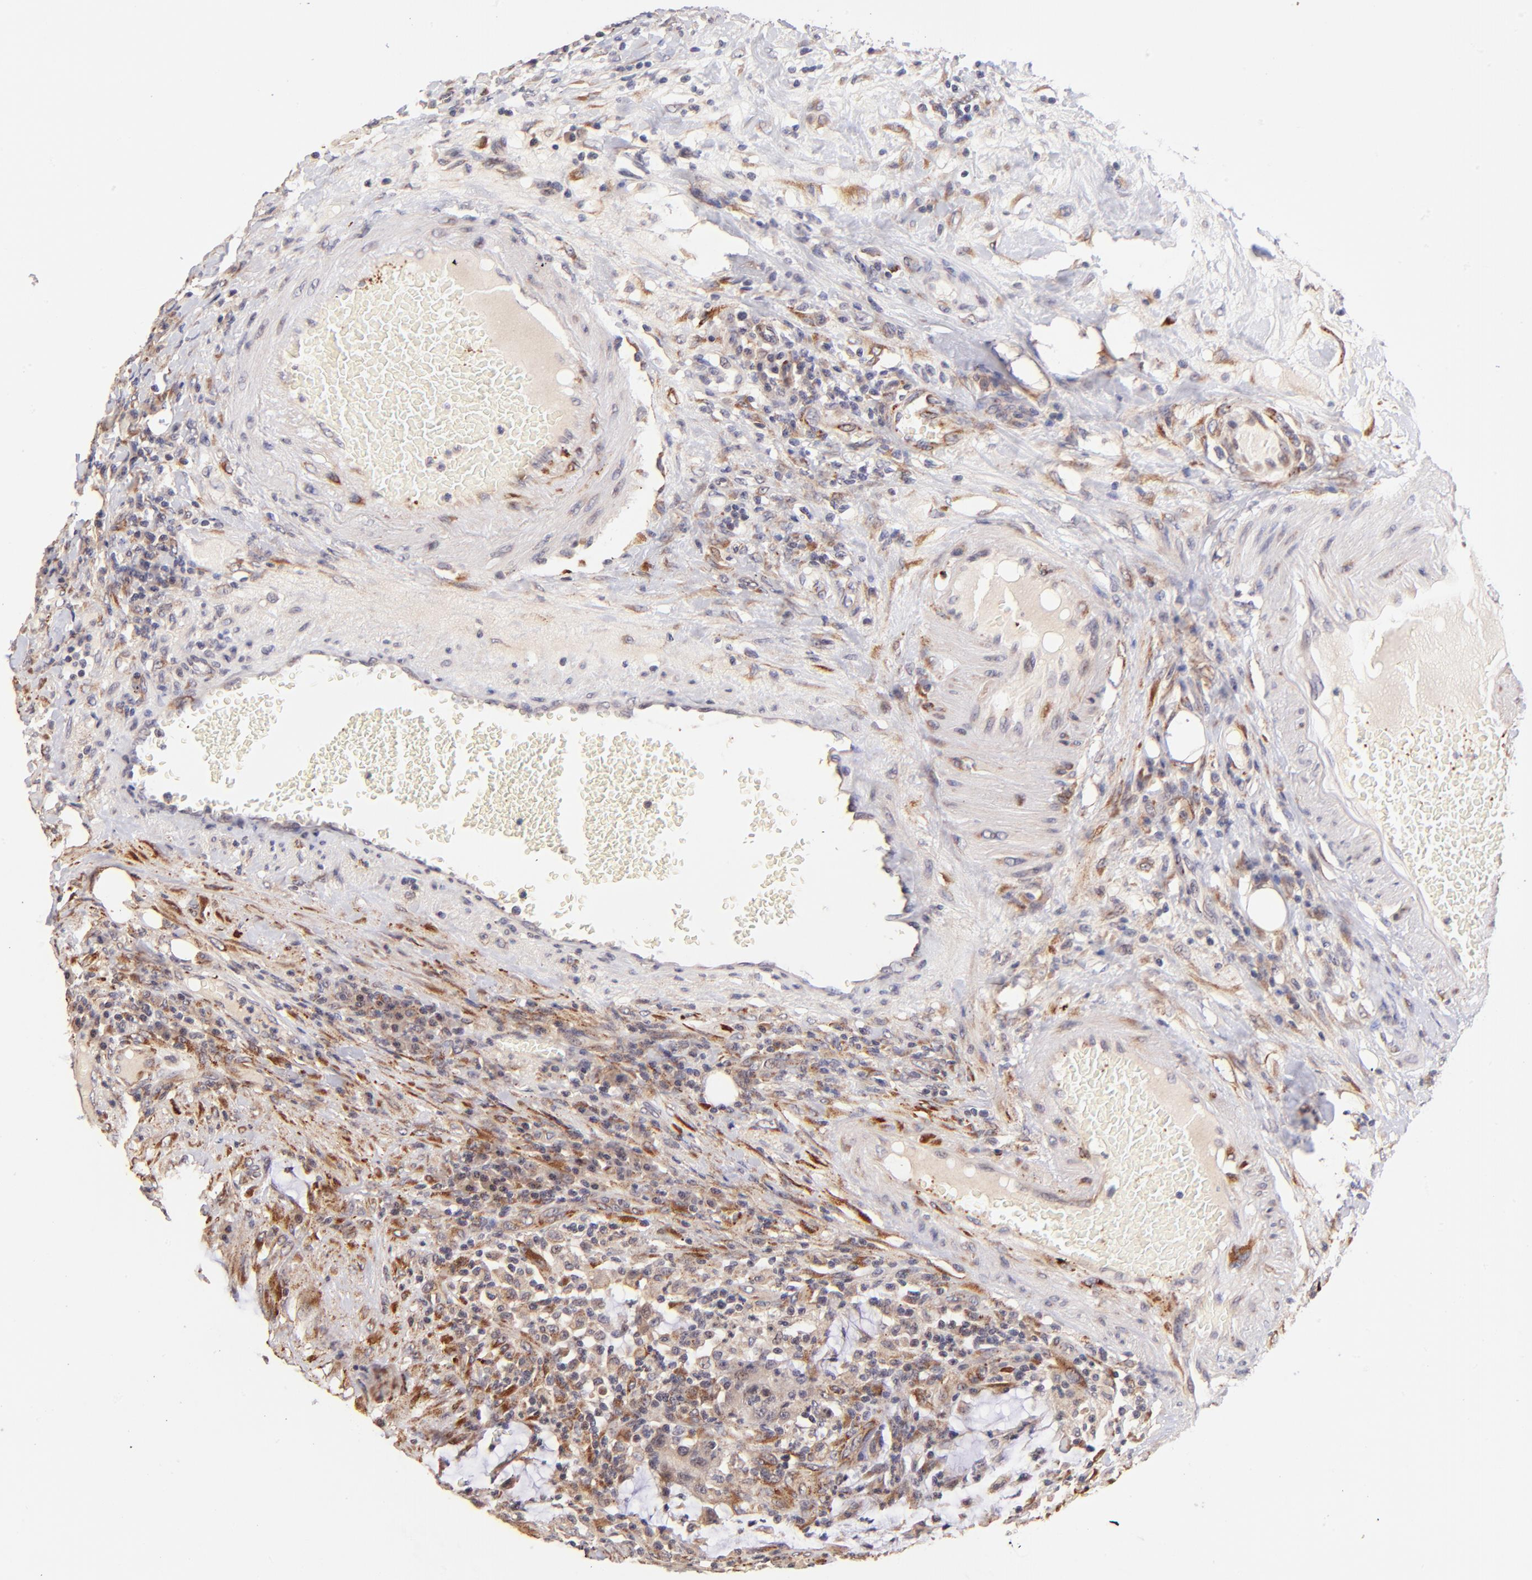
{"staining": {"intensity": "moderate", "quantity": "25%-75%", "location": "cytoplasmic/membranous"}, "tissue": "colorectal cancer", "cell_type": "Tumor cells", "image_type": "cancer", "snomed": [{"axis": "morphology", "description": "Adenocarcinoma, NOS"}, {"axis": "topography", "description": "Colon"}], "caption": "Immunohistochemical staining of human colorectal cancer demonstrates medium levels of moderate cytoplasmic/membranous expression in approximately 25%-75% of tumor cells.", "gene": "SPARC", "patient": {"sex": "male", "age": 54}}